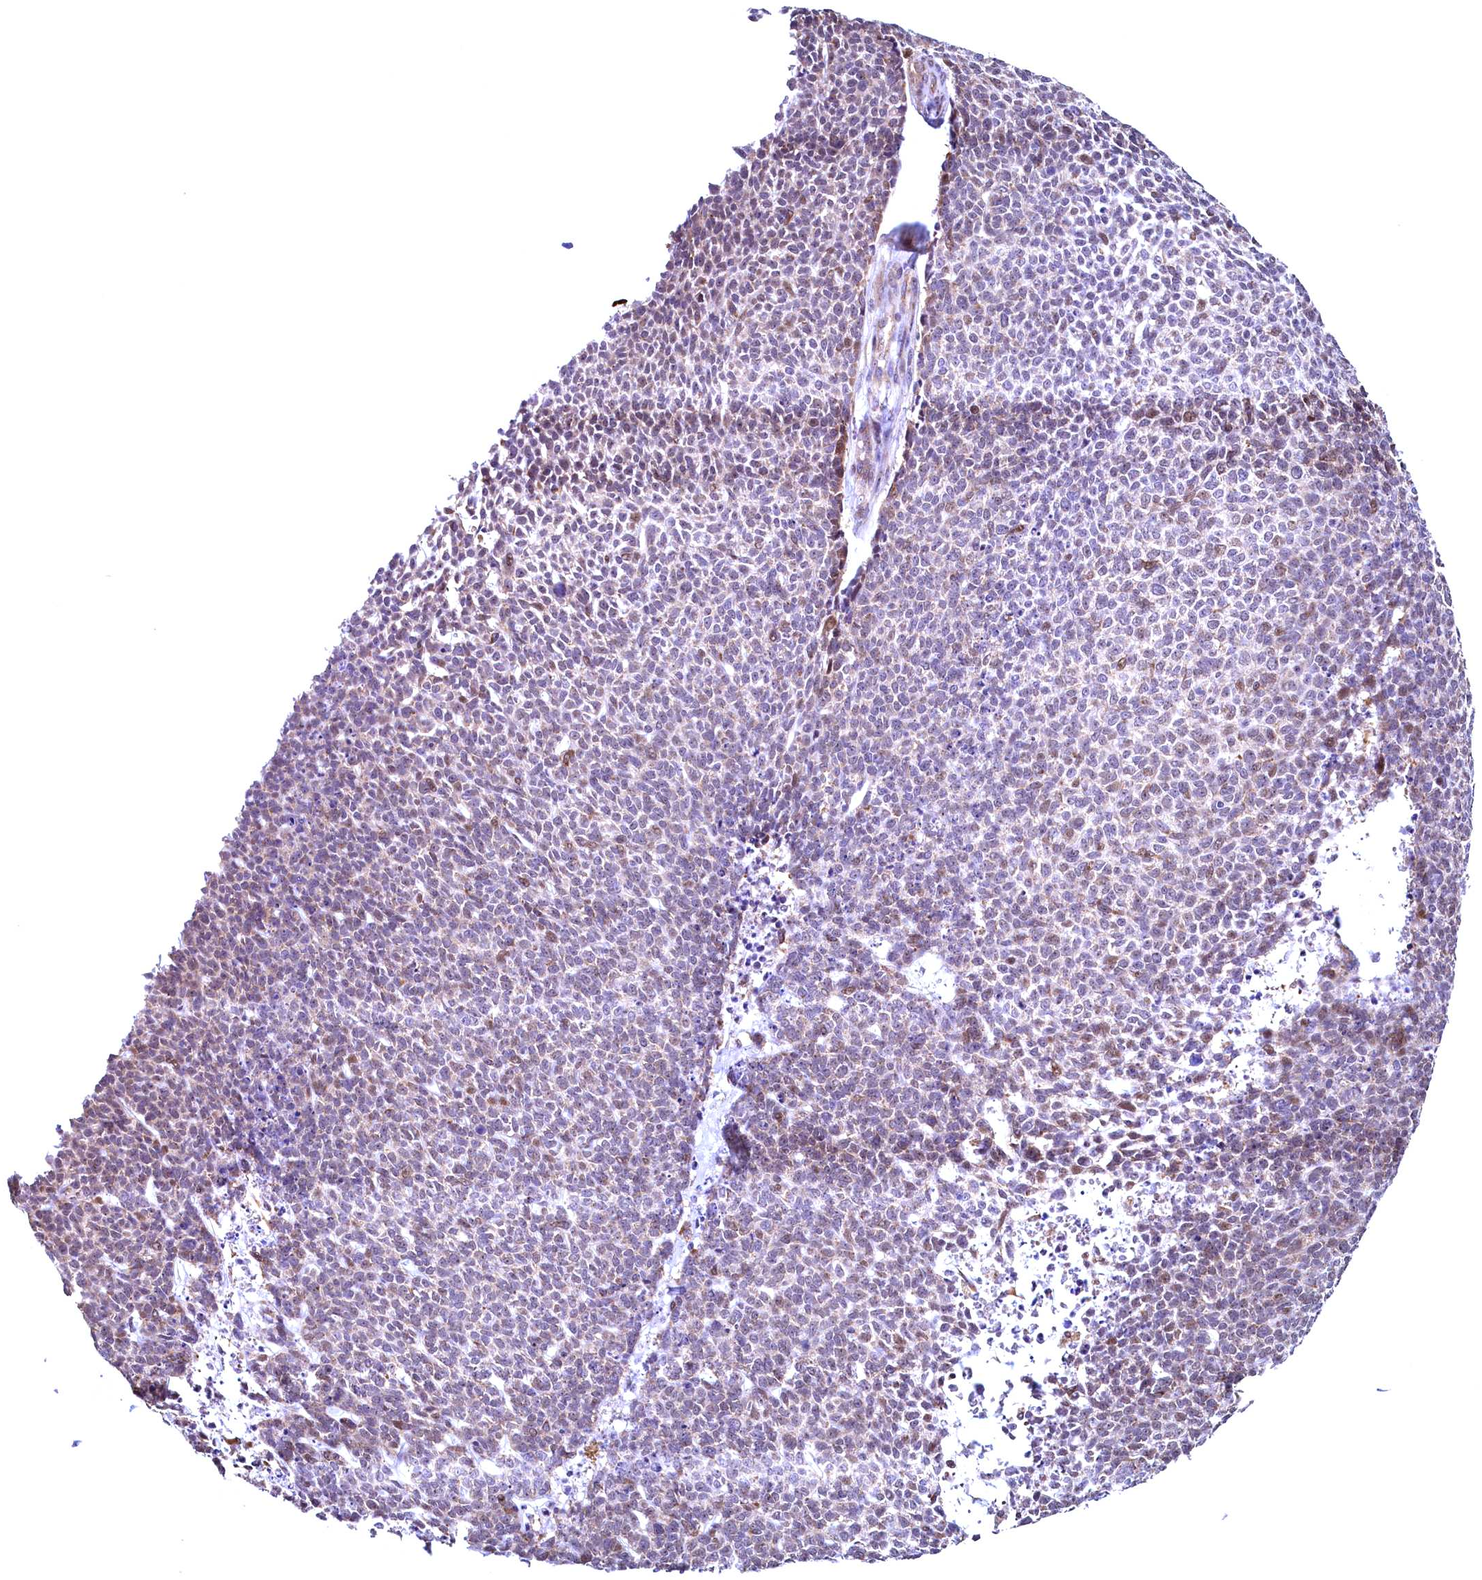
{"staining": {"intensity": "weak", "quantity": "<25%", "location": "cytoplasmic/membranous"}, "tissue": "skin cancer", "cell_type": "Tumor cells", "image_type": "cancer", "snomed": [{"axis": "morphology", "description": "Basal cell carcinoma"}, {"axis": "topography", "description": "Skin"}], "caption": "IHC histopathology image of human basal cell carcinoma (skin) stained for a protein (brown), which exhibits no expression in tumor cells.", "gene": "RBFA", "patient": {"sex": "female", "age": 84}}